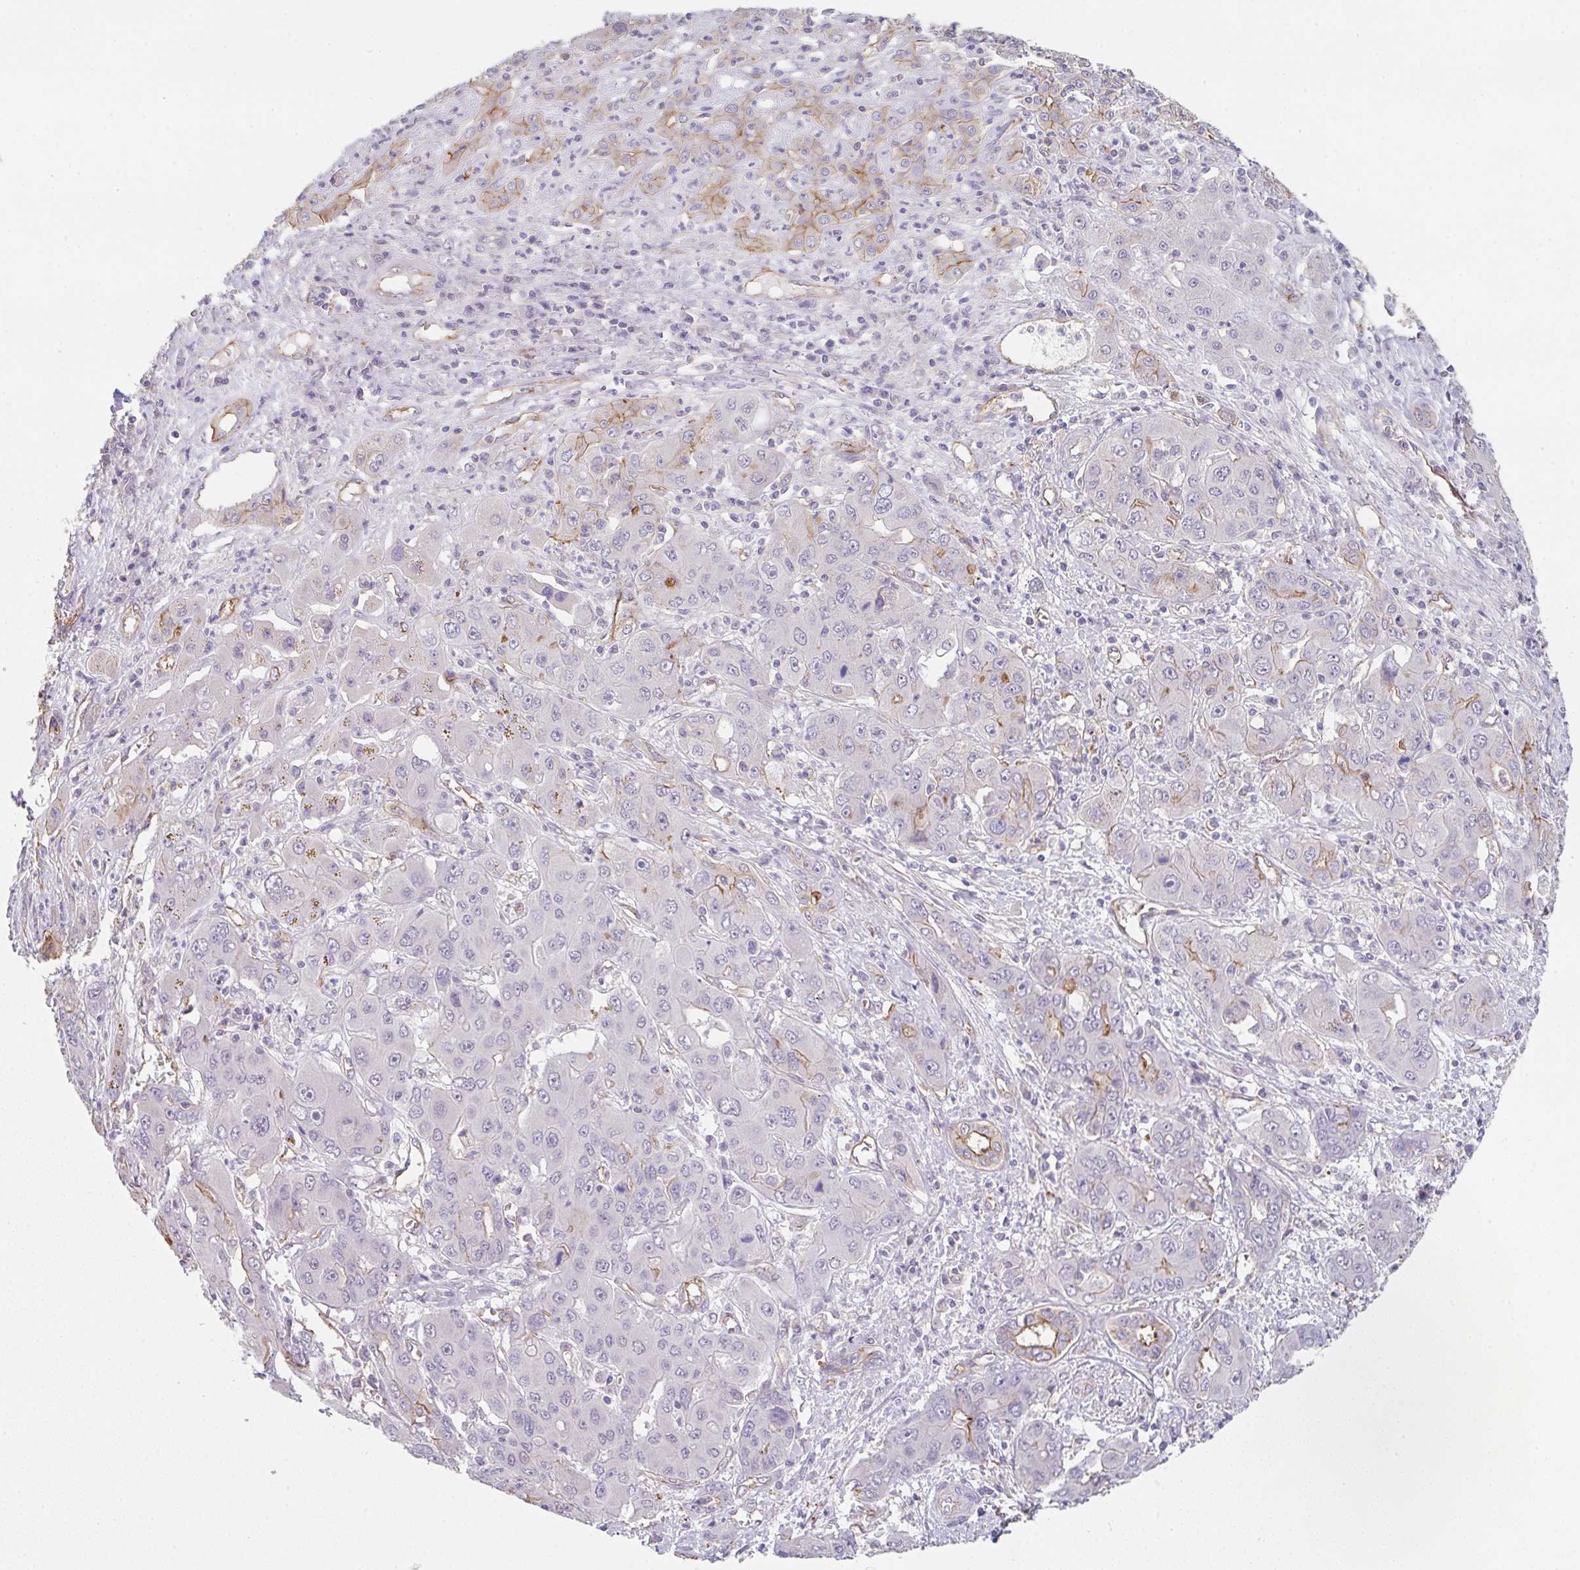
{"staining": {"intensity": "moderate", "quantity": "<25%", "location": "cytoplasmic/membranous"}, "tissue": "liver cancer", "cell_type": "Tumor cells", "image_type": "cancer", "snomed": [{"axis": "morphology", "description": "Cholangiocarcinoma"}, {"axis": "topography", "description": "Liver"}], "caption": "DAB immunohistochemical staining of liver cancer (cholangiocarcinoma) exhibits moderate cytoplasmic/membranous protein expression in about <25% of tumor cells.", "gene": "DBN1", "patient": {"sex": "male", "age": 67}}